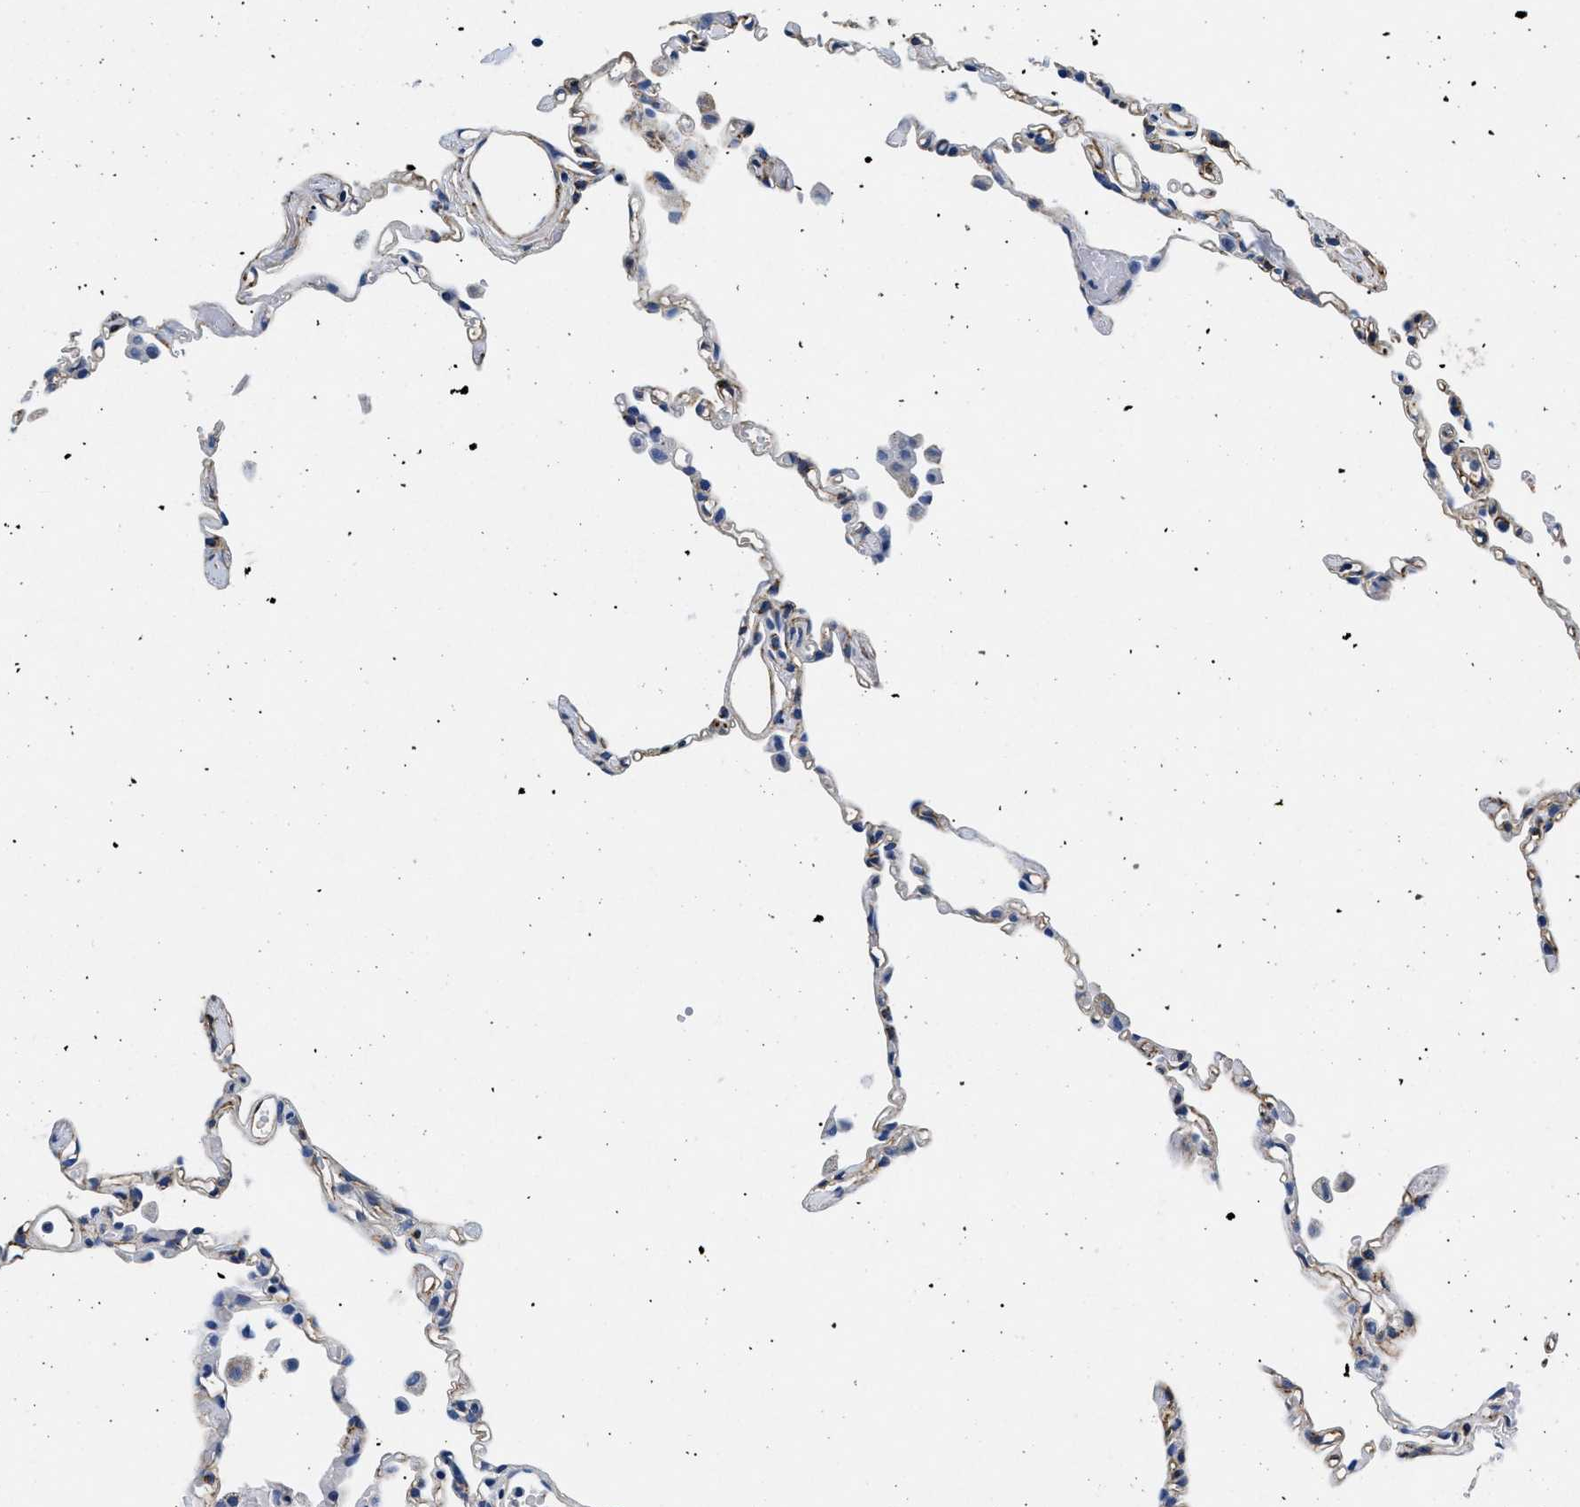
{"staining": {"intensity": "negative", "quantity": "none", "location": "none"}, "tissue": "lung", "cell_type": "Alveolar cells", "image_type": "normal", "snomed": [{"axis": "morphology", "description": "Normal tissue, NOS"}, {"axis": "topography", "description": "Lung"}], "caption": "The immunohistochemistry micrograph has no significant expression in alveolar cells of lung. (Brightfield microscopy of DAB (3,3'-diaminobenzidine) immunohistochemistry at high magnification).", "gene": "LAMA3", "patient": {"sex": "female", "age": 49}}